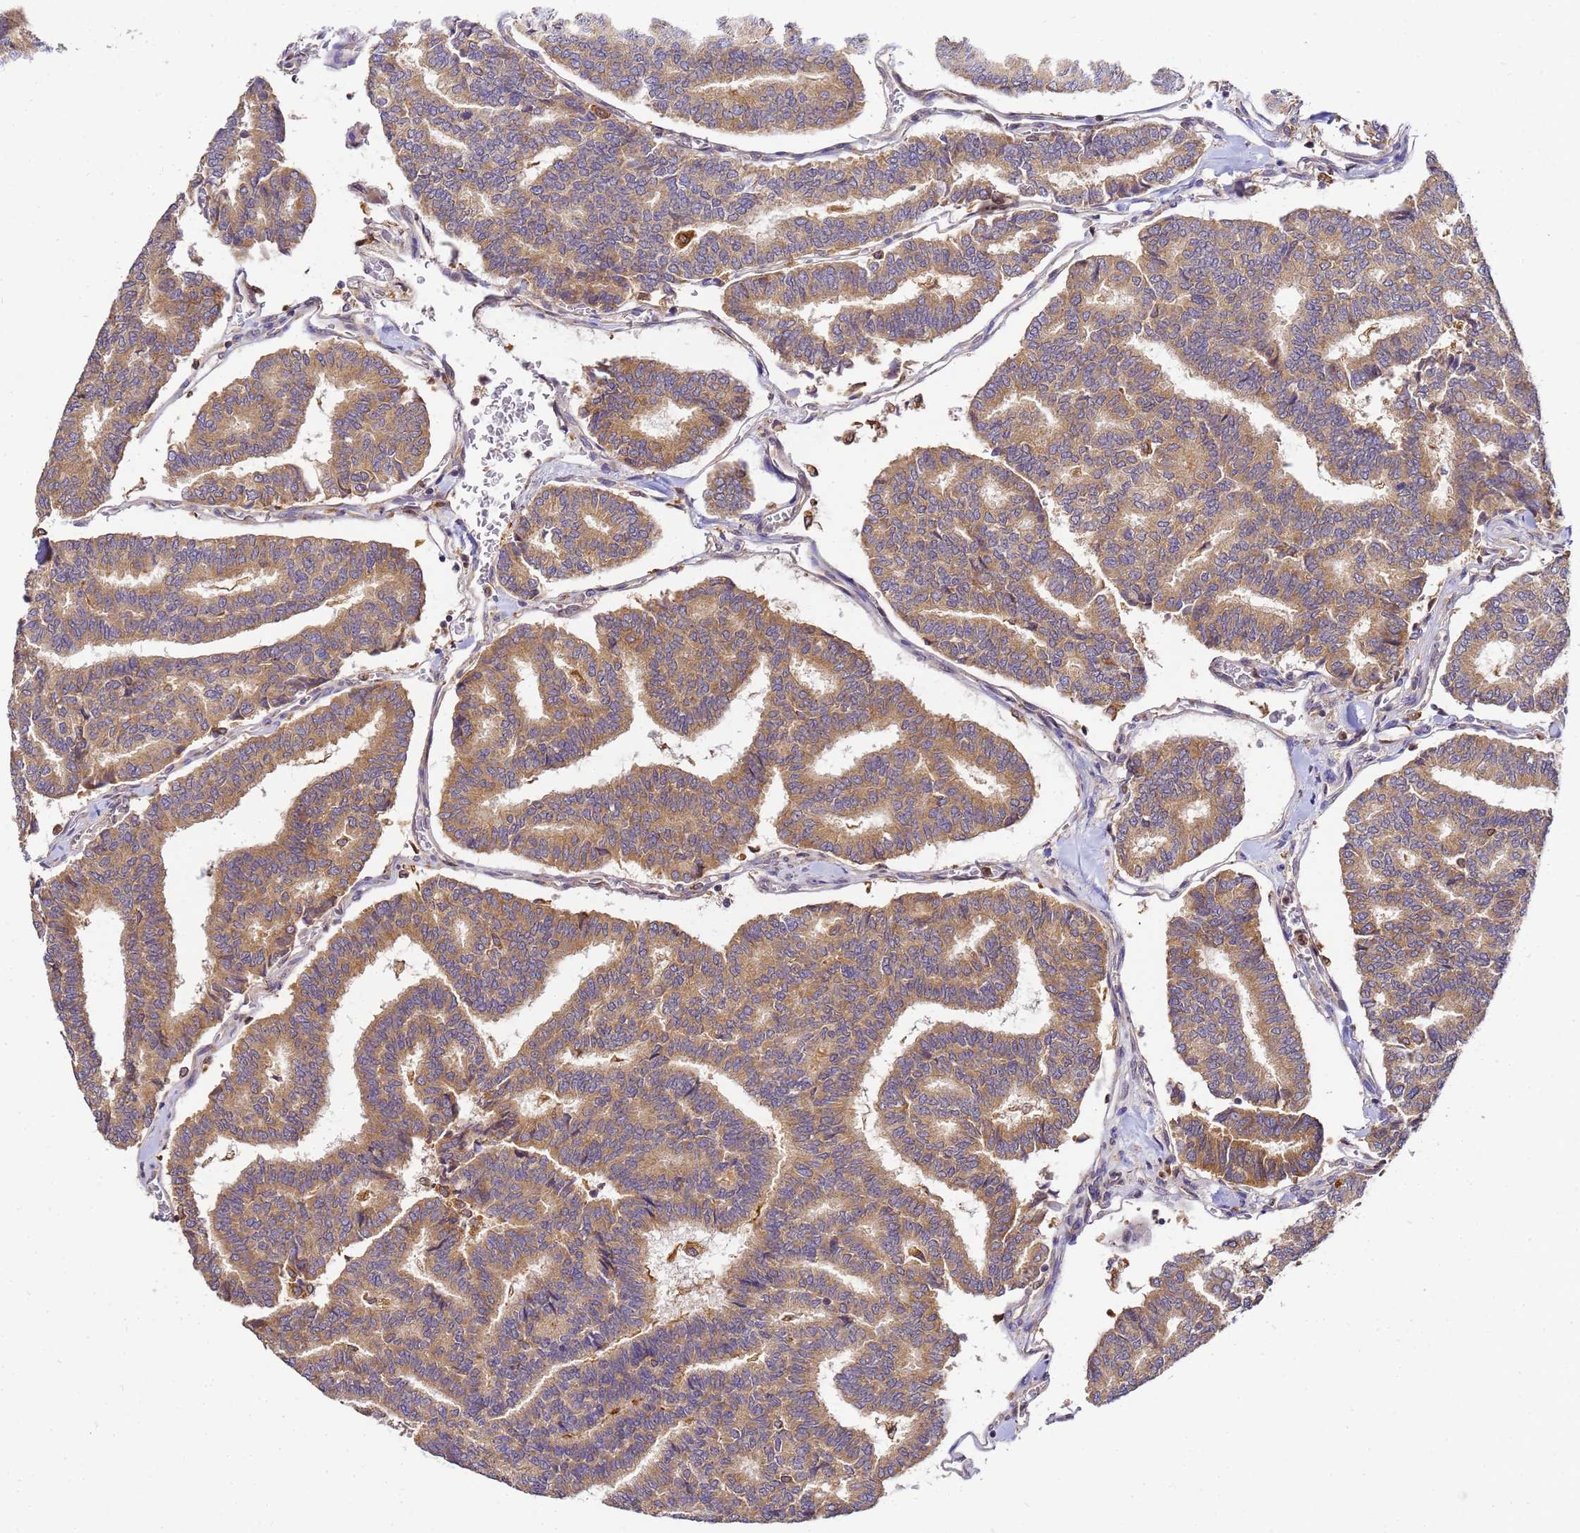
{"staining": {"intensity": "moderate", "quantity": ">75%", "location": "cytoplasmic/membranous"}, "tissue": "thyroid cancer", "cell_type": "Tumor cells", "image_type": "cancer", "snomed": [{"axis": "morphology", "description": "Papillary adenocarcinoma, NOS"}, {"axis": "topography", "description": "Thyroid gland"}], "caption": "IHC staining of thyroid cancer, which shows medium levels of moderate cytoplasmic/membranous positivity in approximately >75% of tumor cells indicating moderate cytoplasmic/membranous protein staining. The staining was performed using DAB (brown) for protein detection and nuclei were counterstained in hematoxylin (blue).", "gene": "ADPGK", "patient": {"sex": "female", "age": 35}}